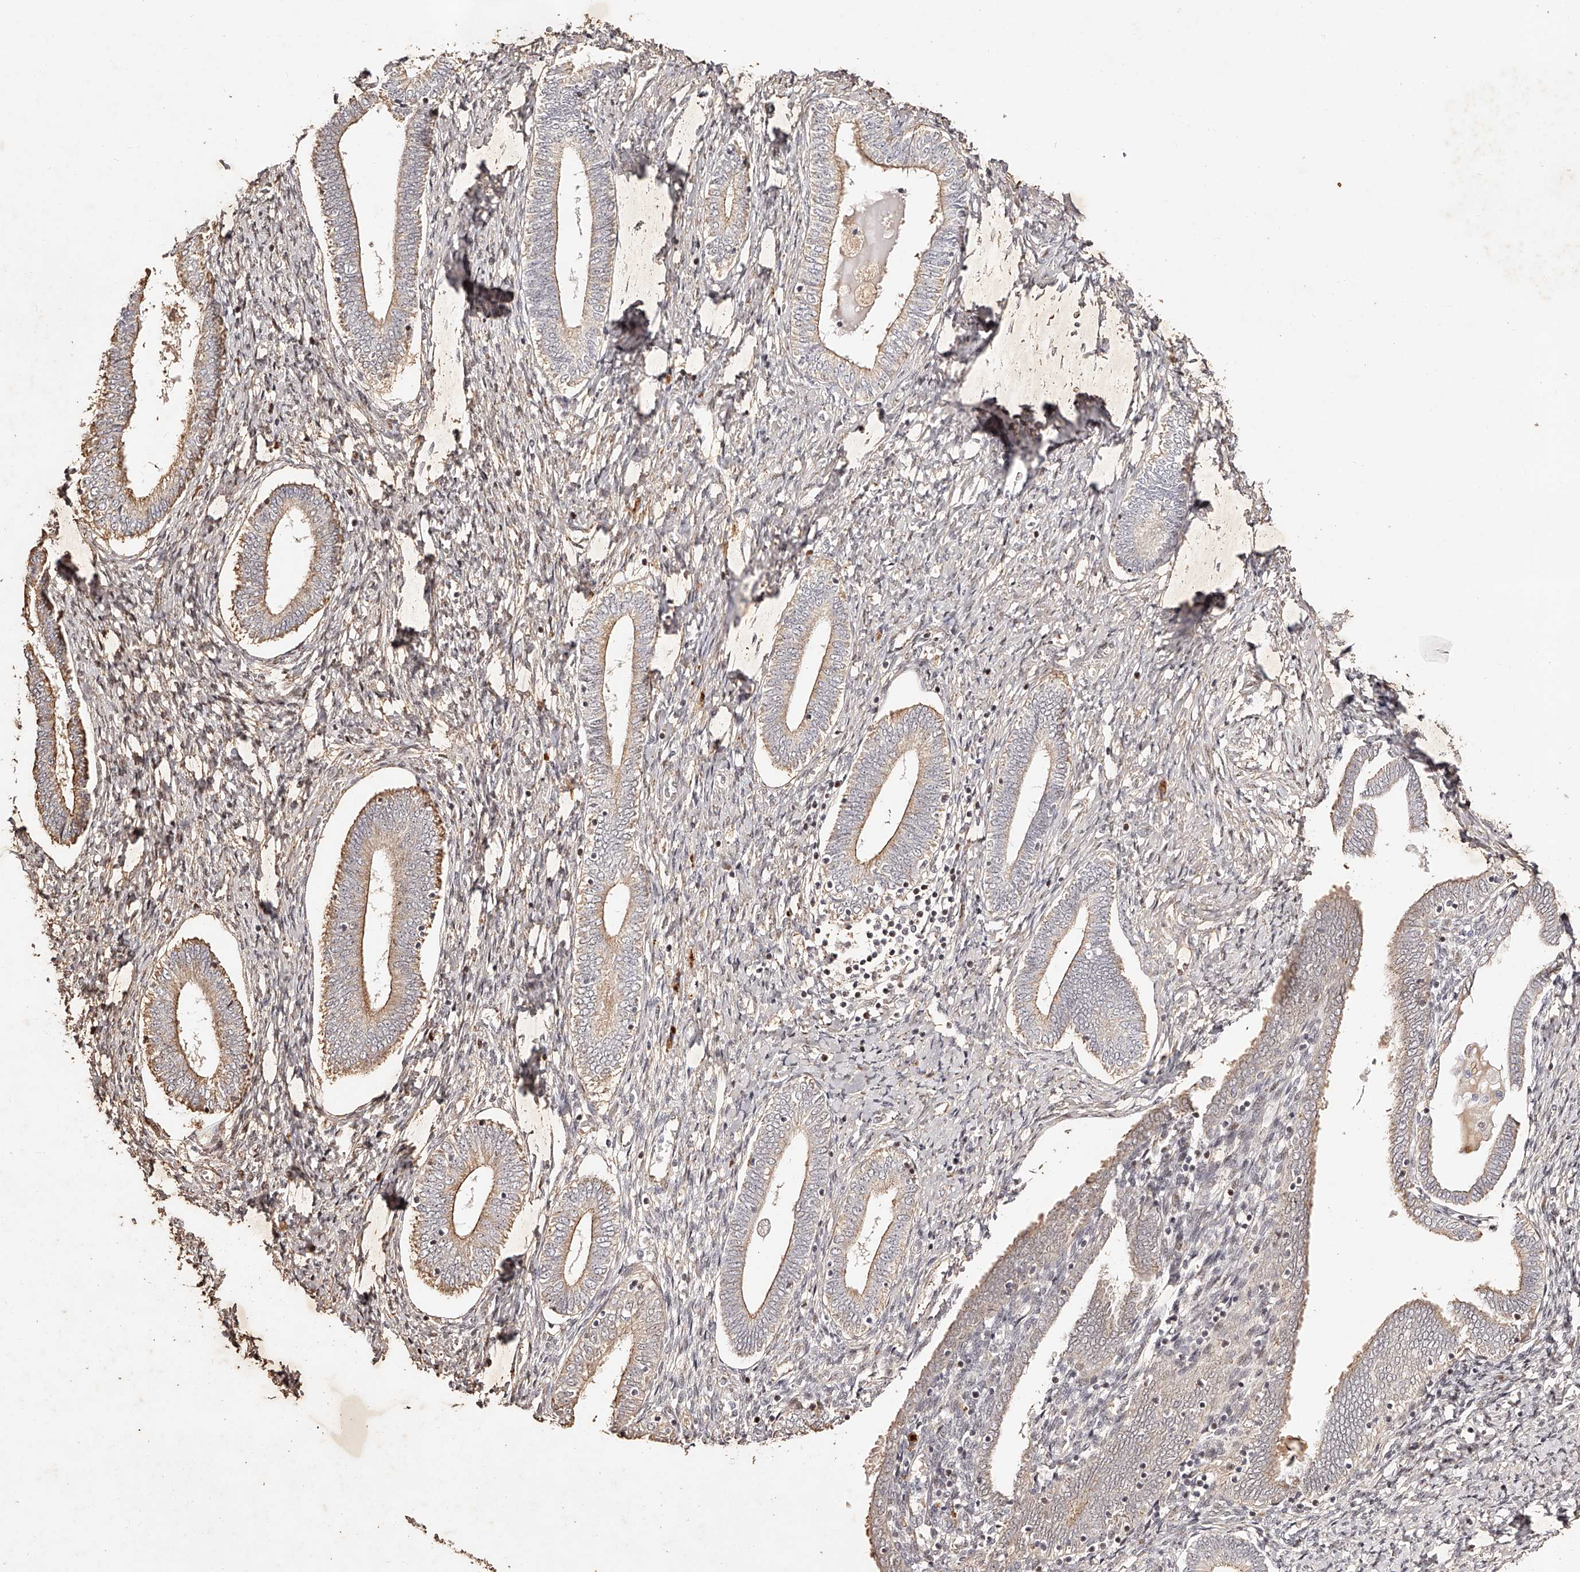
{"staining": {"intensity": "moderate", "quantity": "<25%", "location": "nuclear"}, "tissue": "endometrium", "cell_type": "Cells in endometrial stroma", "image_type": "normal", "snomed": [{"axis": "morphology", "description": "Normal tissue, NOS"}, {"axis": "topography", "description": "Endometrium"}], "caption": "Immunohistochemistry (IHC) staining of unremarkable endometrium, which shows low levels of moderate nuclear staining in approximately <25% of cells in endometrial stroma indicating moderate nuclear protein expression. The staining was performed using DAB (3,3'-diaminobenzidine) (brown) for protein detection and nuclei were counterstained in hematoxylin (blue).", "gene": "USF3", "patient": {"sex": "female", "age": 72}}